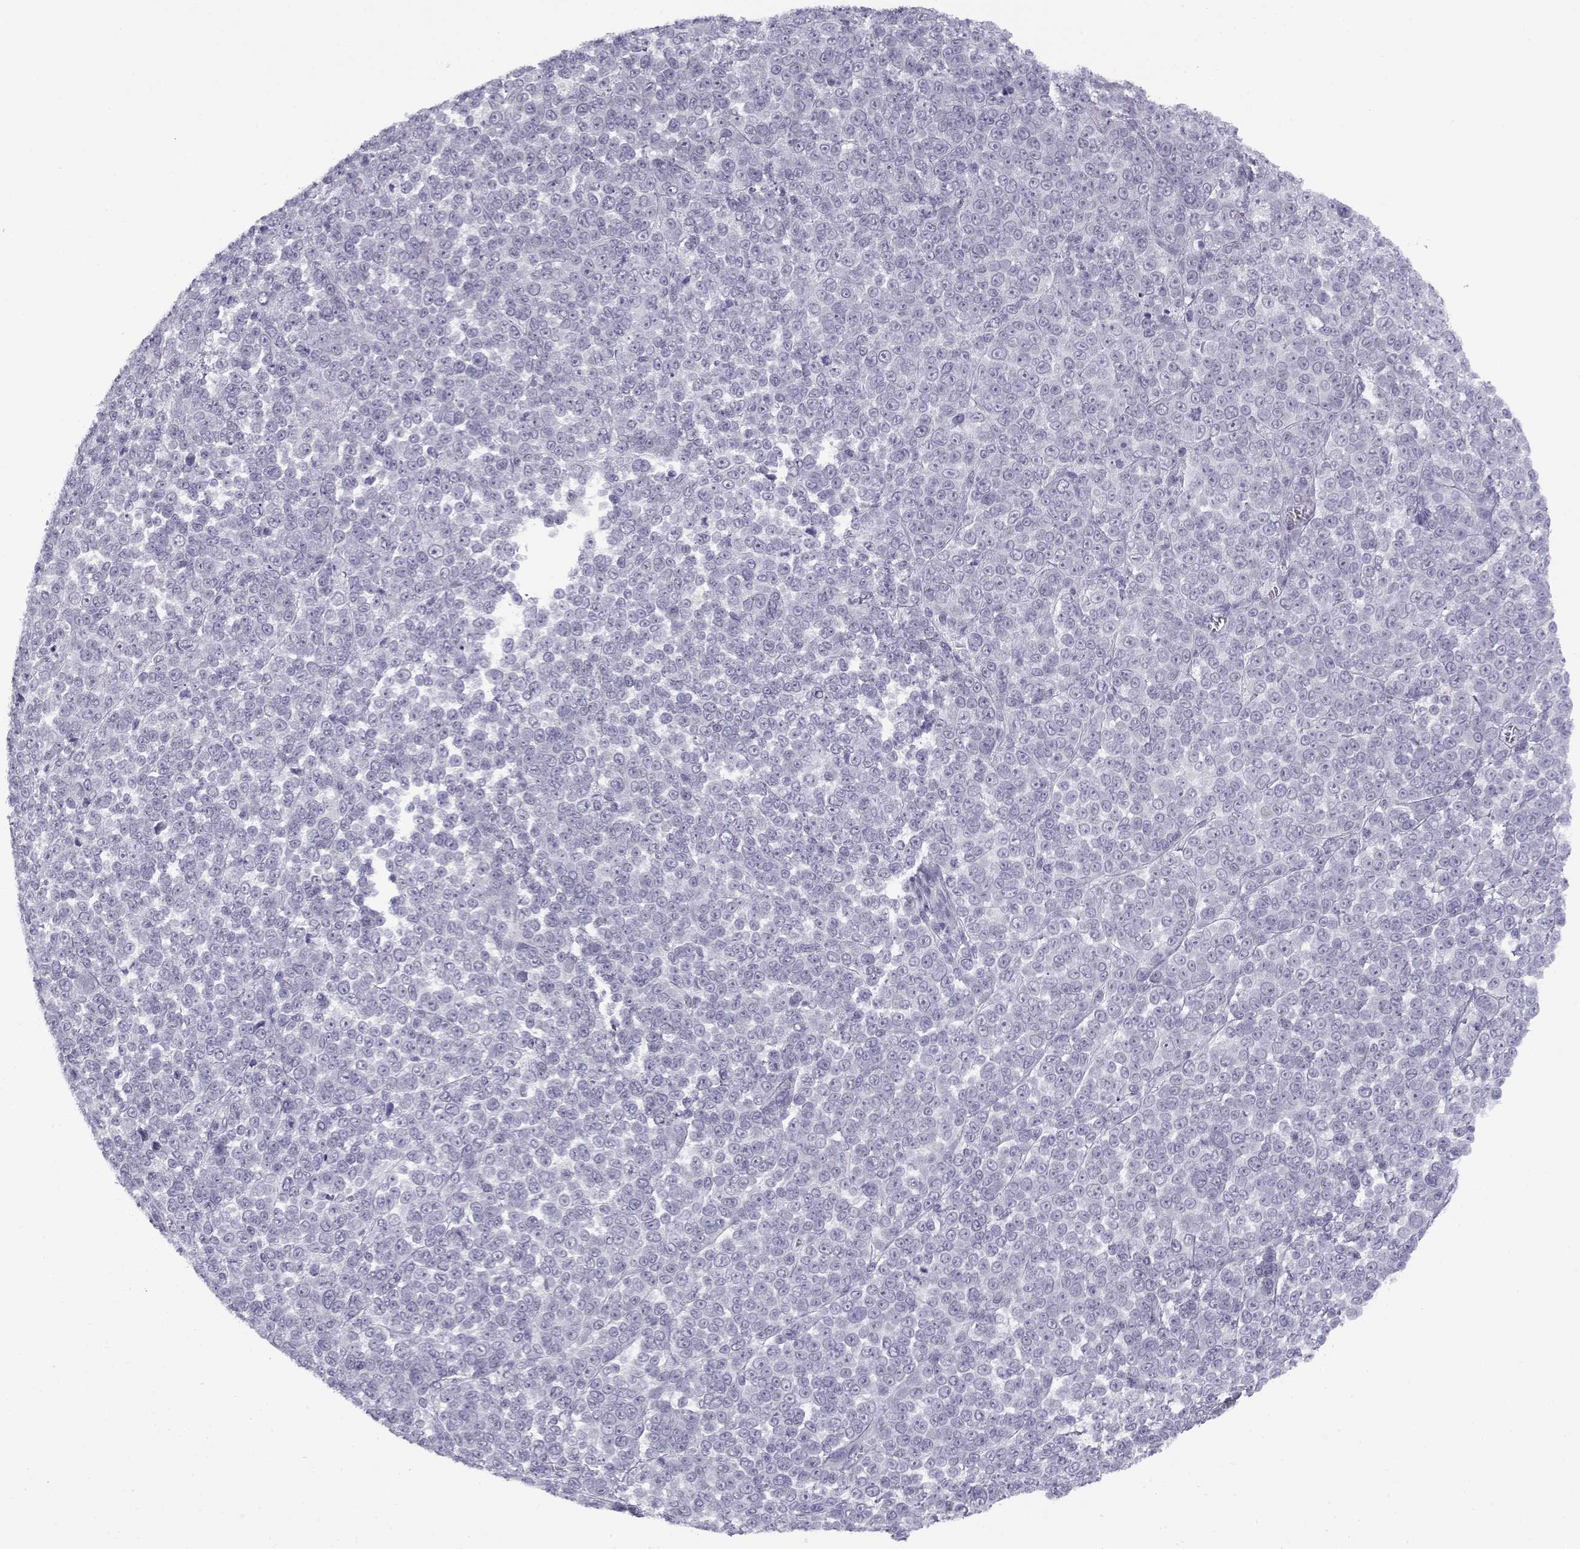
{"staining": {"intensity": "negative", "quantity": "none", "location": "none"}, "tissue": "melanoma", "cell_type": "Tumor cells", "image_type": "cancer", "snomed": [{"axis": "morphology", "description": "Malignant melanoma, NOS"}, {"axis": "topography", "description": "Skin"}], "caption": "The IHC photomicrograph has no significant expression in tumor cells of malignant melanoma tissue. Nuclei are stained in blue.", "gene": "FAM166A", "patient": {"sex": "female", "age": 95}}